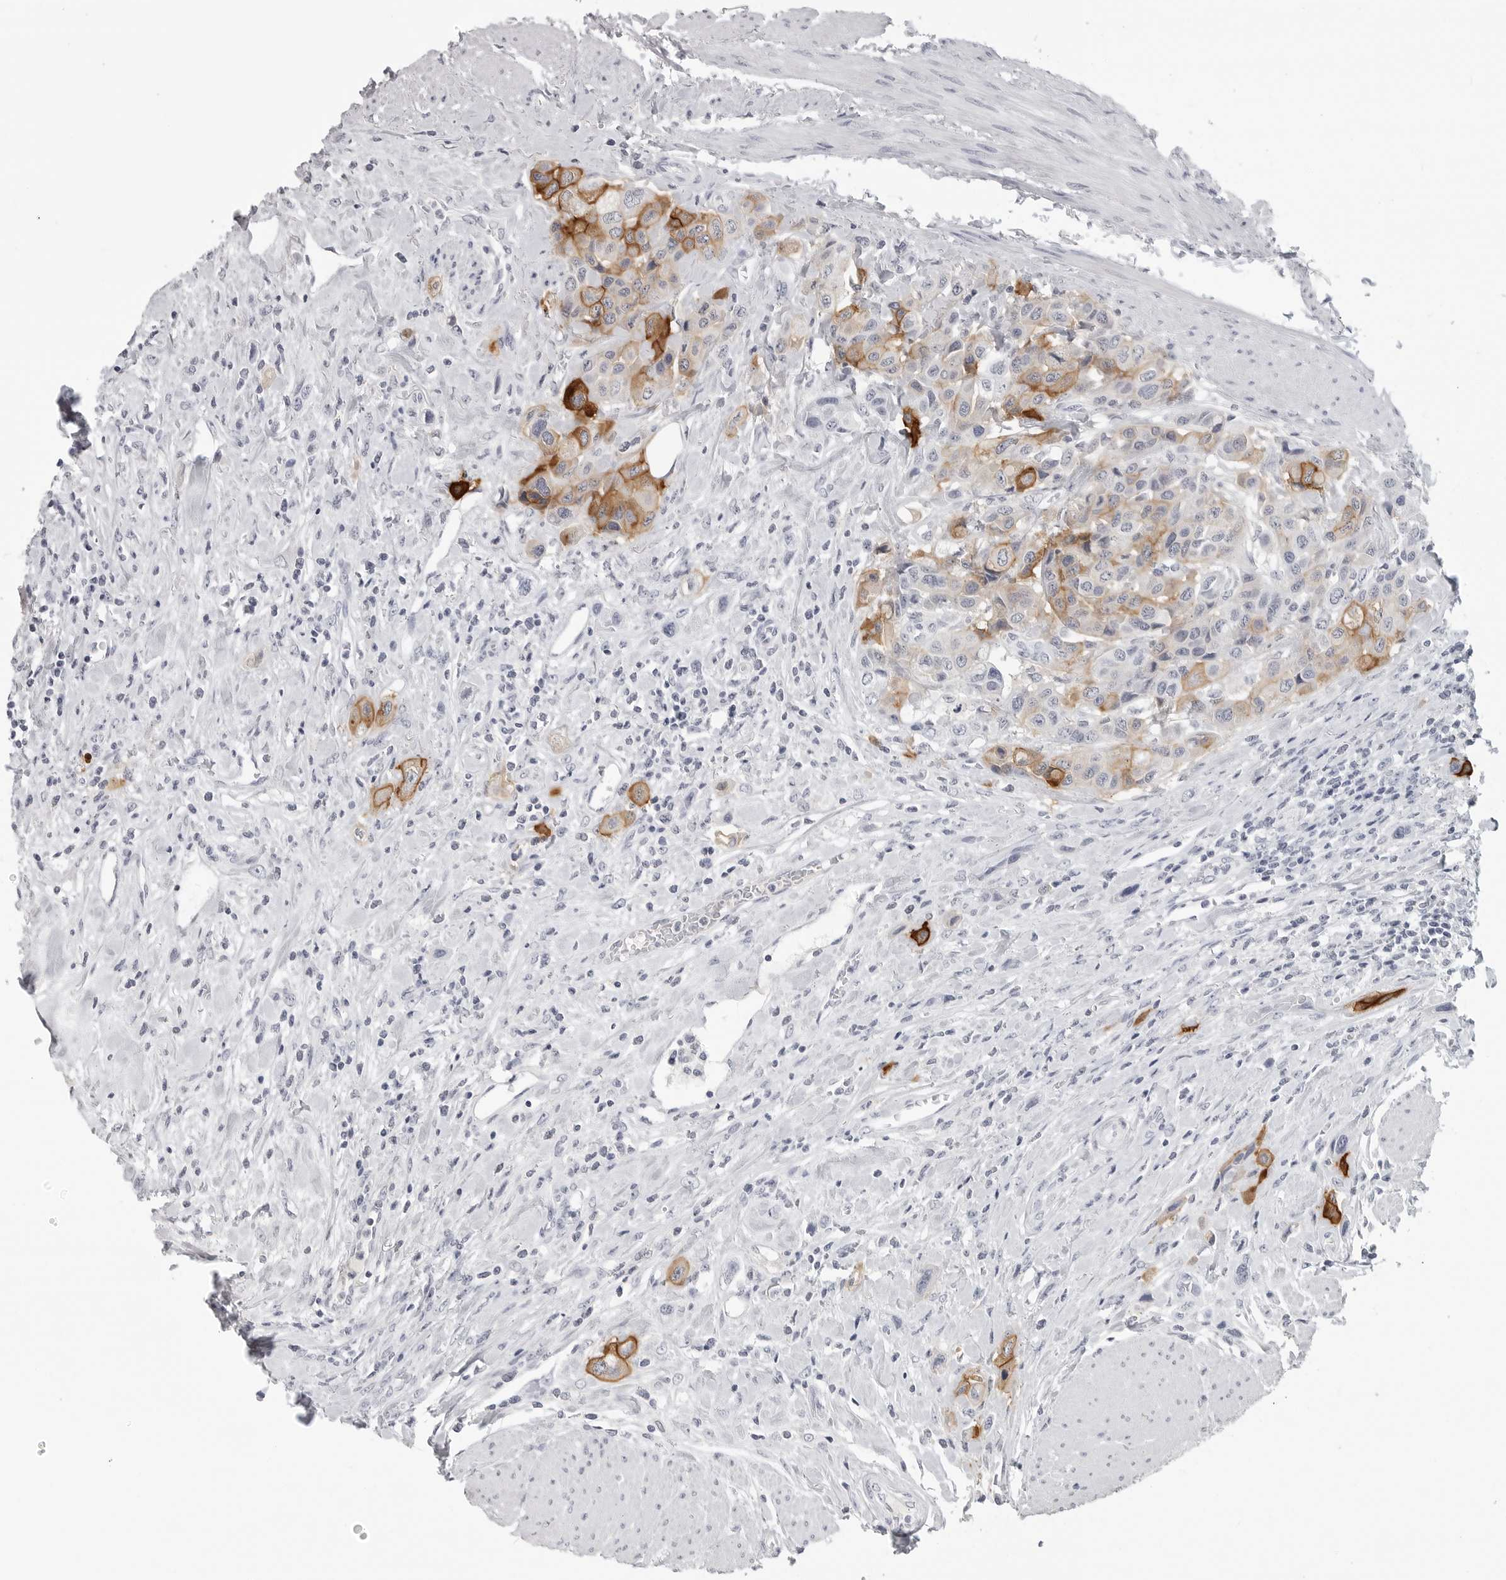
{"staining": {"intensity": "moderate", "quantity": "25%-75%", "location": "cytoplasmic/membranous"}, "tissue": "urothelial cancer", "cell_type": "Tumor cells", "image_type": "cancer", "snomed": [{"axis": "morphology", "description": "Urothelial carcinoma, High grade"}, {"axis": "topography", "description": "Urinary bladder"}], "caption": "High-grade urothelial carcinoma stained with DAB immunohistochemistry (IHC) reveals medium levels of moderate cytoplasmic/membranous positivity in approximately 25%-75% of tumor cells.", "gene": "LY6D", "patient": {"sex": "male", "age": 50}}